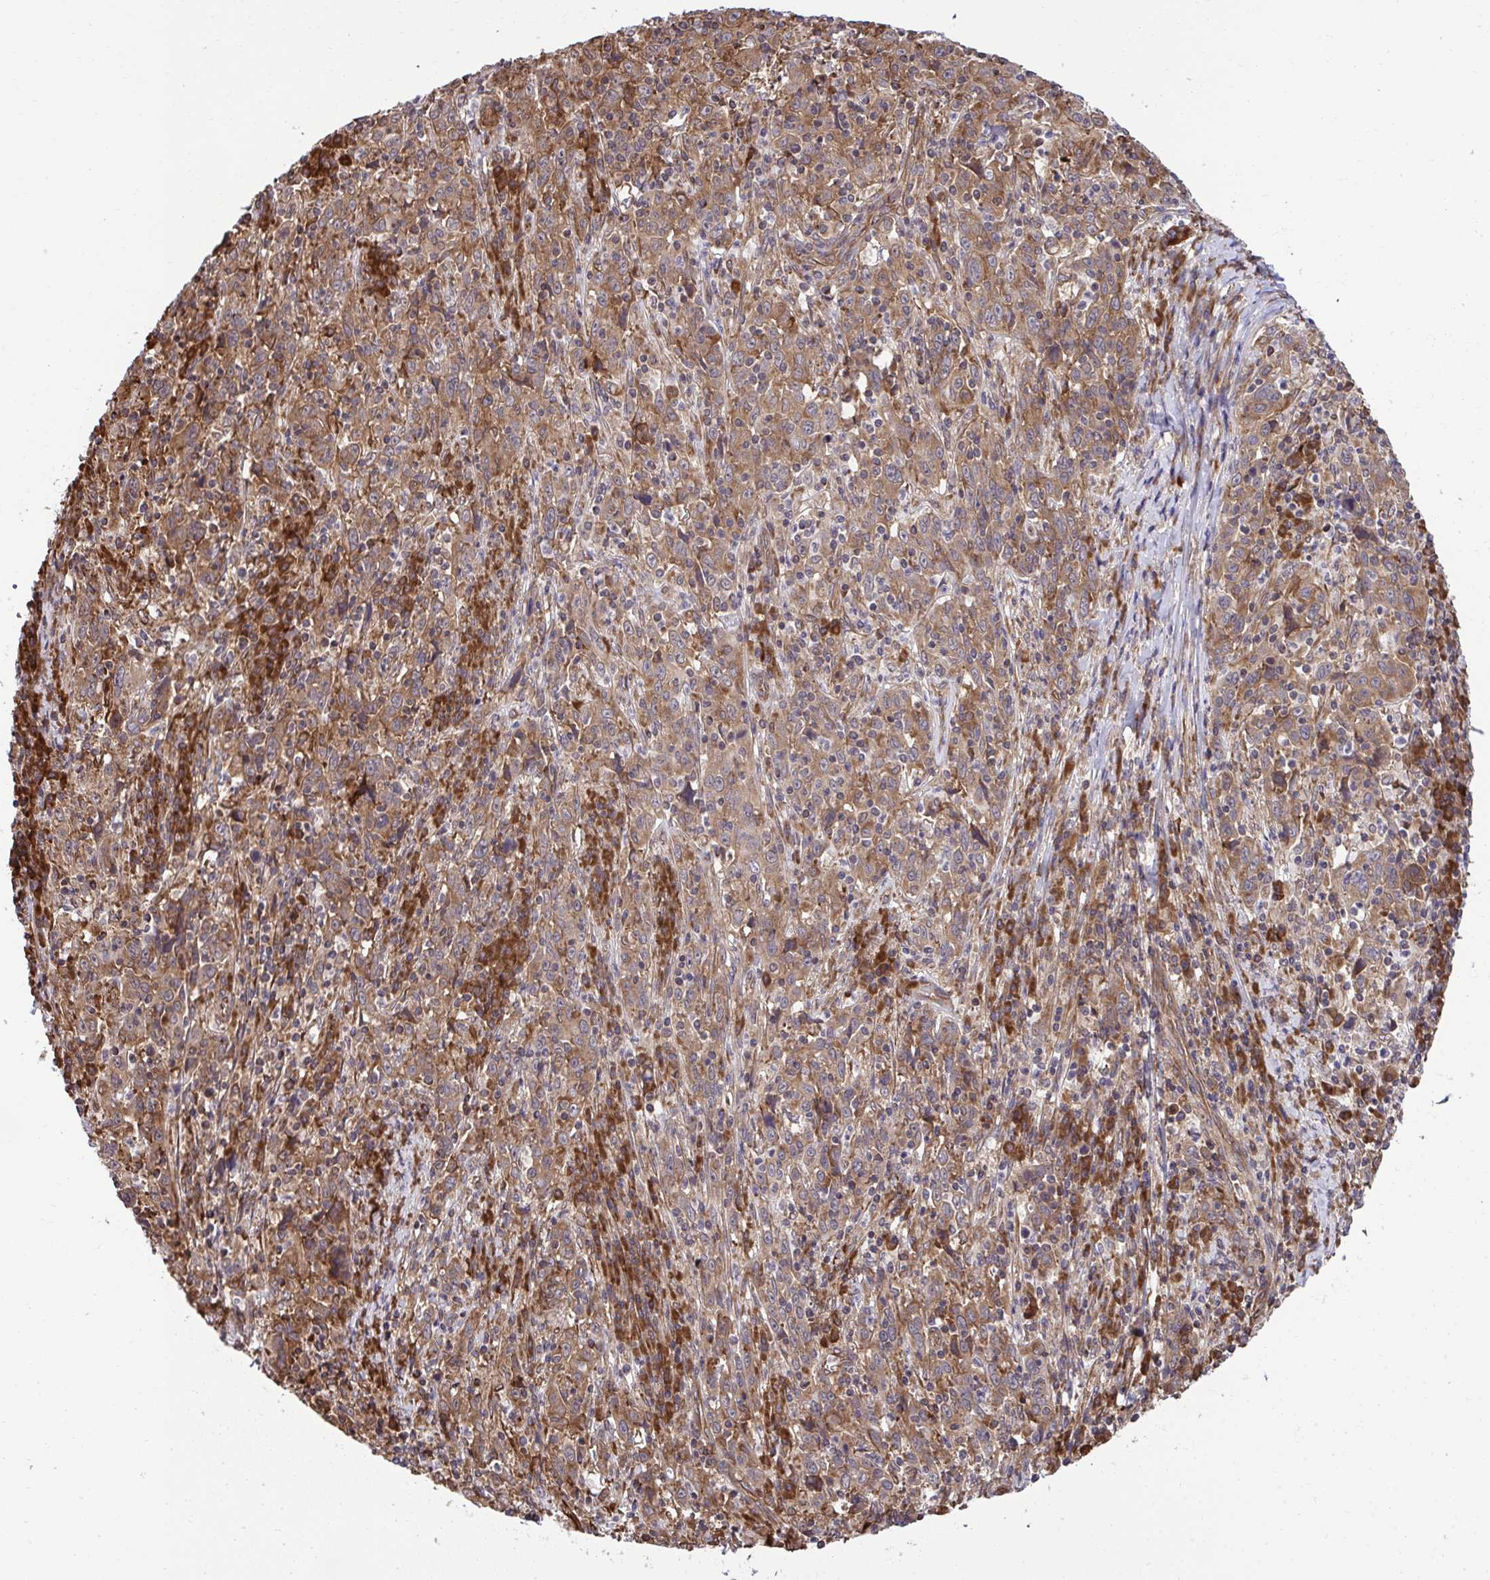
{"staining": {"intensity": "moderate", "quantity": ">75%", "location": "cytoplasmic/membranous"}, "tissue": "cervical cancer", "cell_type": "Tumor cells", "image_type": "cancer", "snomed": [{"axis": "morphology", "description": "Squamous cell carcinoma, NOS"}, {"axis": "topography", "description": "Cervix"}], "caption": "Immunohistochemistry staining of squamous cell carcinoma (cervical), which exhibits medium levels of moderate cytoplasmic/membranous positivity in about >75% of tumor cells indicating moderate cytoplasmic/membranous protein positivity. The staining was performed using DAB (3,3'-diaminobenzidine) (brown) for protein detection and nuclei were counterstained in hematoxylin (blue).", "gene": "RPS15", "patient": {"sex": "female", "age": 46}}